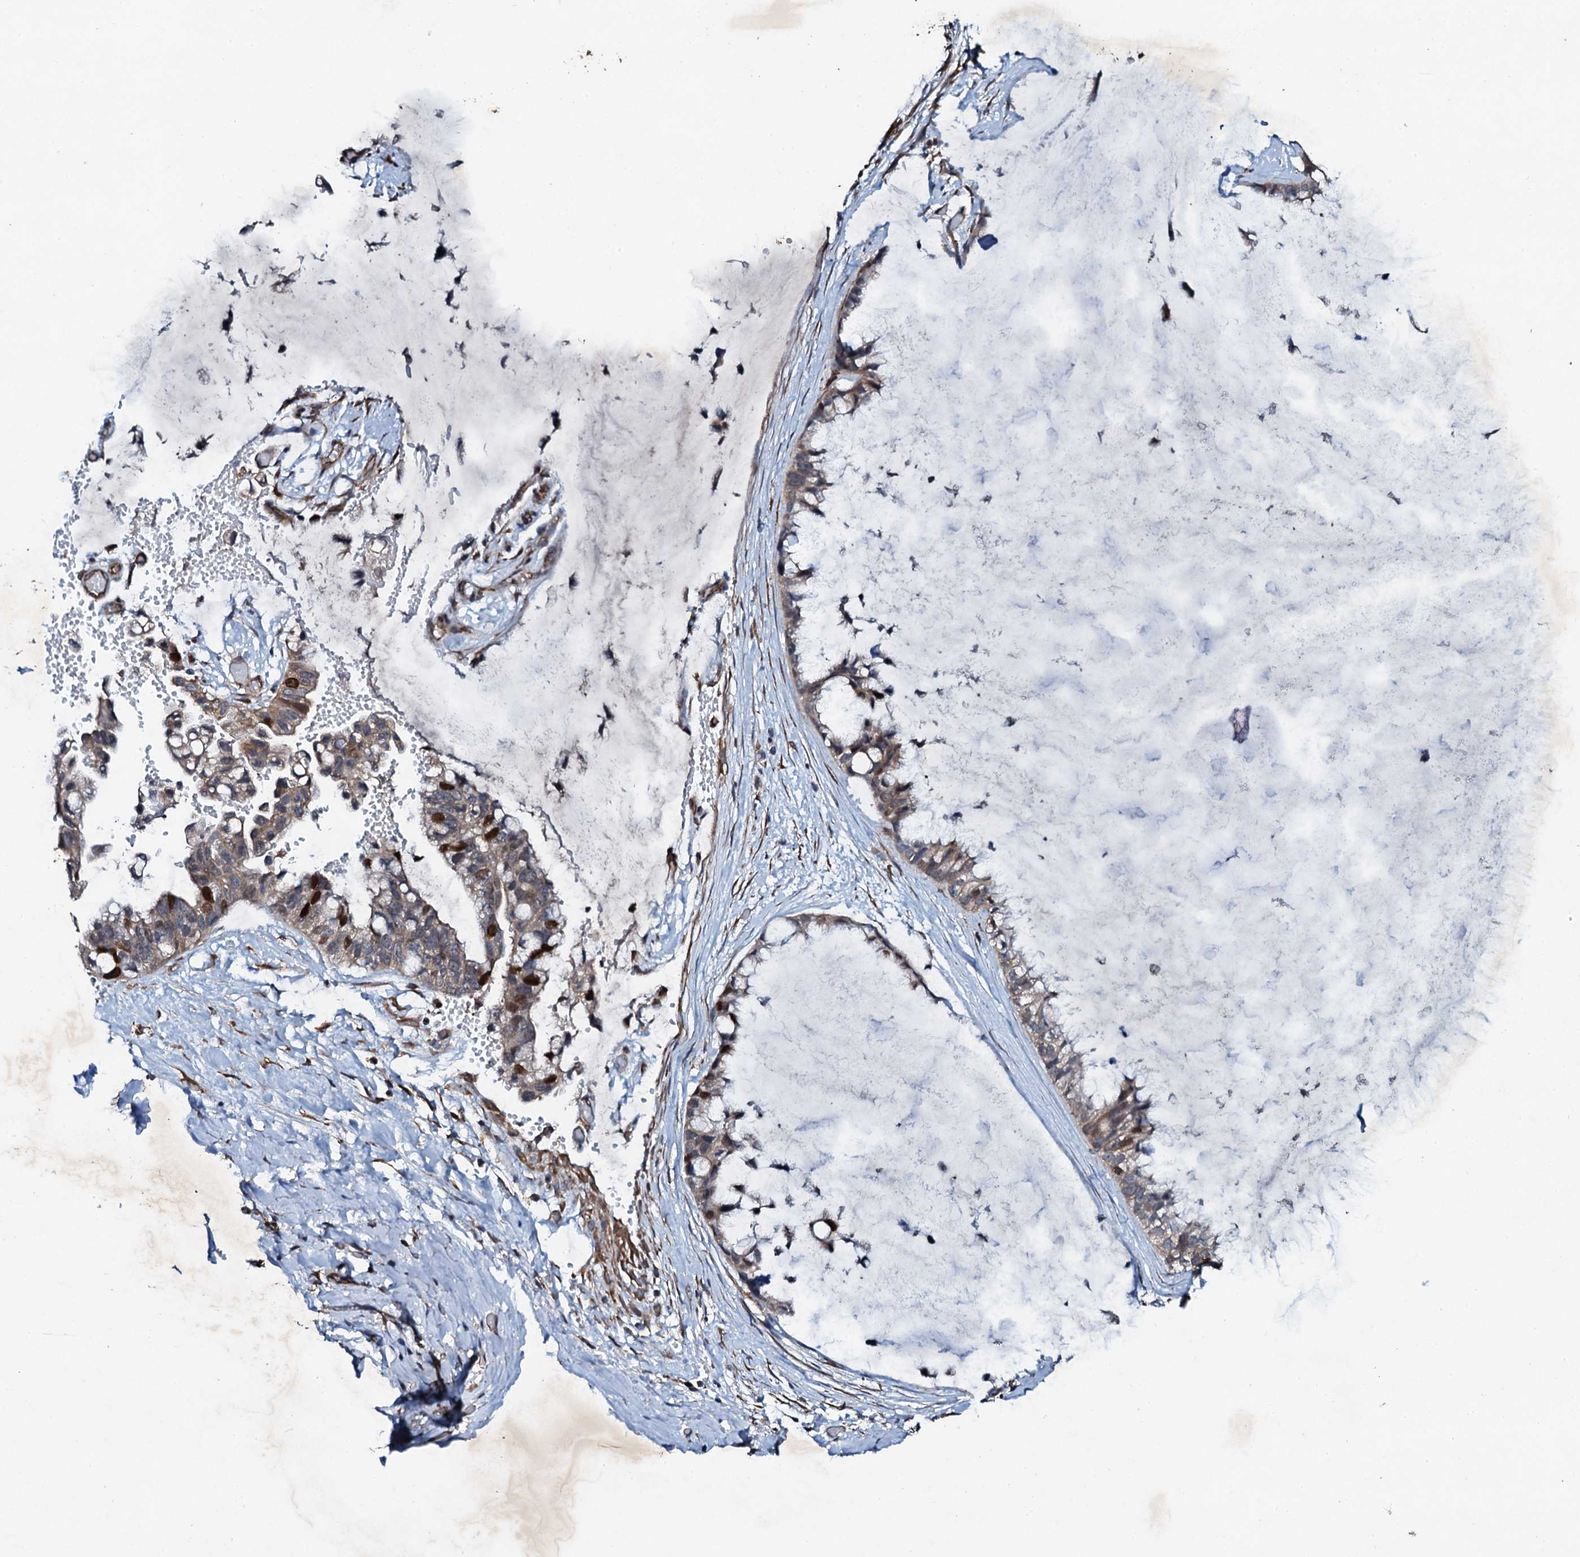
{"staining": {"intensity": "moderate", "quantity": "<25%", "location": "nuclear"}, "tissue": "ovarian cancer", "cell_type": "Tumor cells", "image_type": "cancer", "snomed": [{"axis": "morphology", "description": "Cystadenocarcinoma, mucinous, NOS"}, {"axis": "topography", "description": "Ovary"}], "caption": "Moderate nuclear staining for a protein is identified in approximately <25% of tumor cells of ovarian cancer (mucinous cystadenocarcinoma) using immunohistochemistry (IHC).", "gene": "ADAMTS10", "patient": {"sex": "female", "age": 39}}